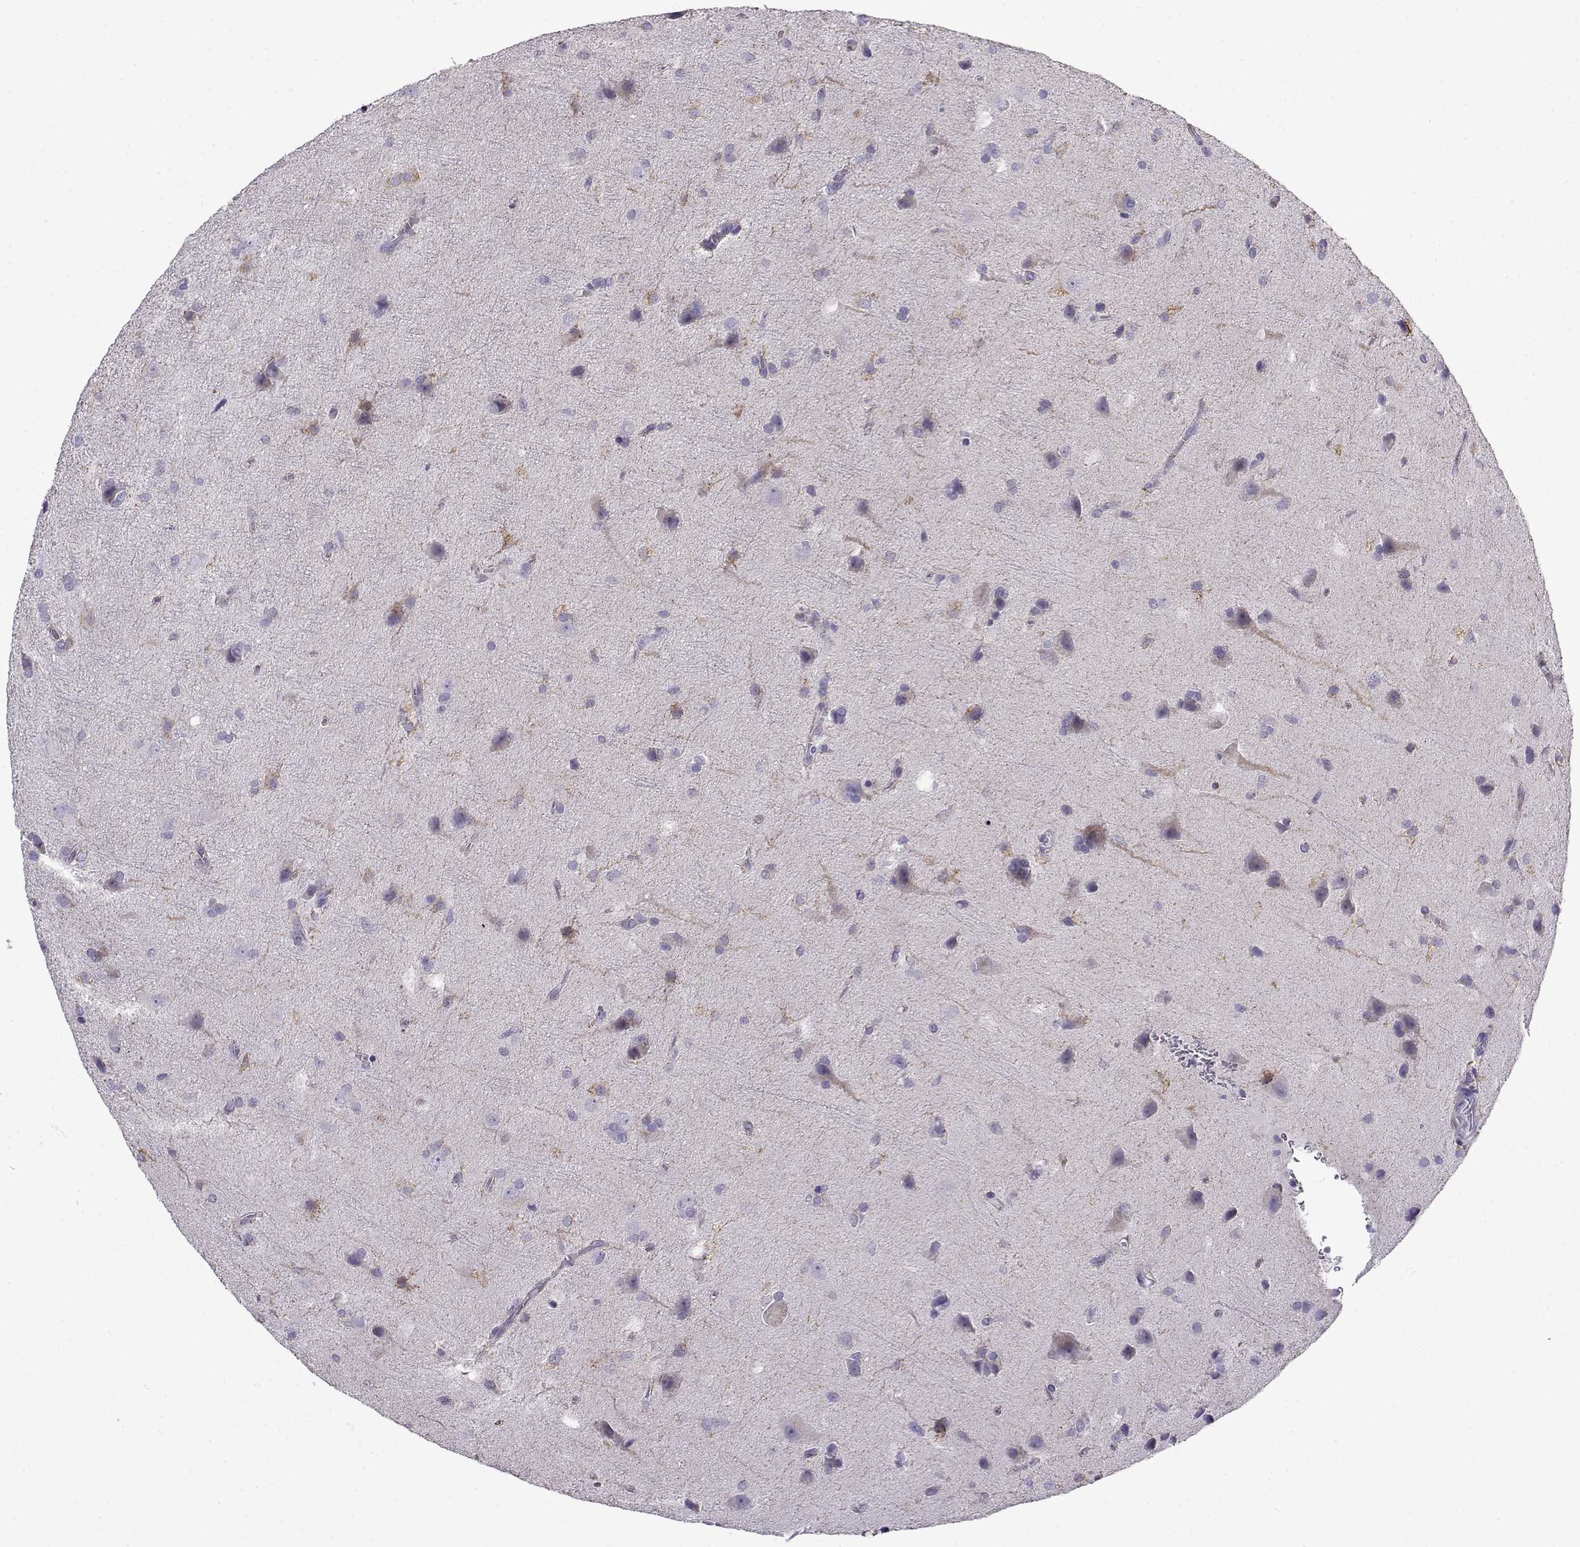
{"staining": {"intensity": "negative", "quantity": "none", "location": "none"}, "tissue": "glioma", "cell_type": "Tumor cells", "image_type": "cancer", "snomed": [{"axis": "morphology", "description": "Glioma, malignant, Low grade"}, {"axis": "topography", "description": "Brain"}], "caption": "The photomicrograph demonstrates no staining of tumor cells in glioma.", "gene": "FEZF1", "patient": {"sex": "male", "age": 58}}